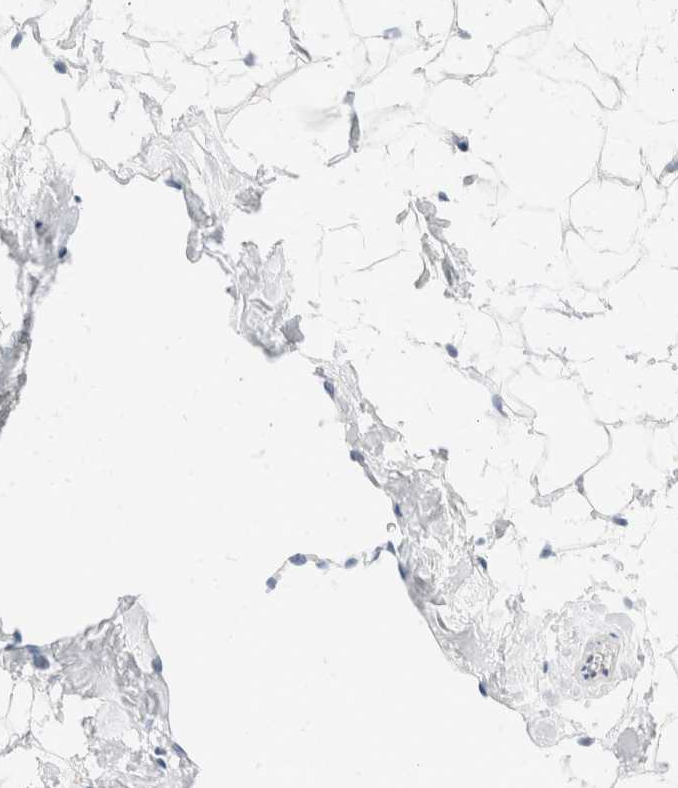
{"staining": {"intensity": "moderate", "quantity": "25%-75%", "location": "cytoplasmic/membranous"}, "tissue": "adipose tissue", "cell_type": "Adipocytes", "image_type": "normal", "snomed": [{"axis": "morphology", "description": "Normal tissue, NOS"}, {"axis": "morphology", "description": "Fibrosis, NOS"}, {"axis": "topography", "description": "Breast"}, {"axis": "topography", "description": "Adipose tissue"}], "caption": "DAB immunohistochemical staining of normal human adipose tissue shows moderate cytoplasmic/membranous protein positivity in about 25%-75% of adipocytes. The protein is stained brown, and the nuclei are stained in blue (DAB IHC with brightfield microscopy, high magnification).", "gene": "CASC3", "patient": {"sex": "female", "age": 39}}